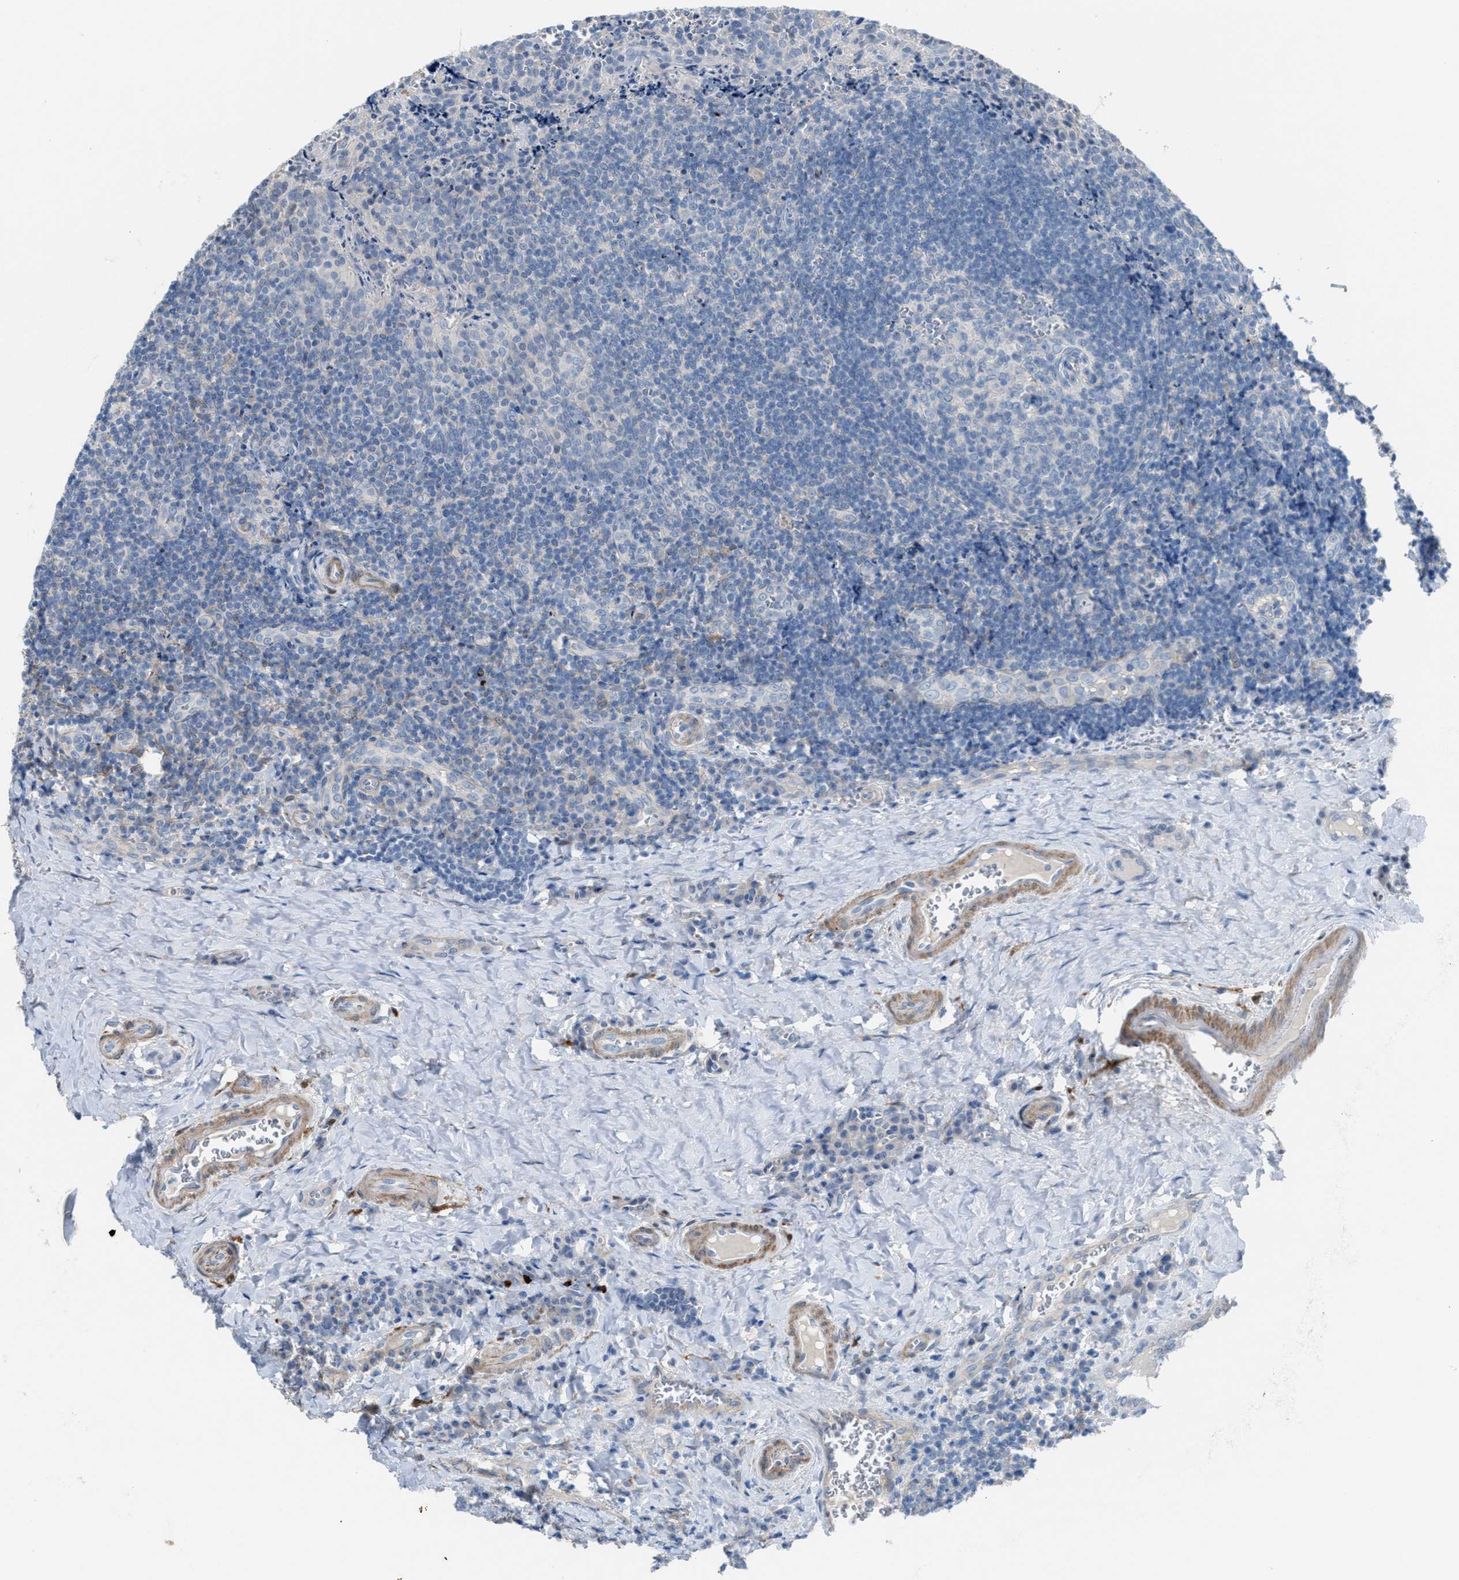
{"staining": {"intensity": "weak", "quantity": "<25%", "location": "cytoplasmic/membranous"}, "tissue": "tonsil", "cell_type": "Germinal center cells", "image_type": "normal", "snomed": [{"axis": "morphology", "description": "Normal tissue, NOS"}, {"axis": "morphology", "description": "Inflammation, NOS"}, {"axis": "topography", "description": "Tonsil"}], "caption": "DAB (3,3'-diaminobenzidine) immunohistochemical staining of unremarkable tonsil displays no significant positivity in germinal center cells. Nuclei are stained in blue.", "gene": "ASPA", "patient": {"sex": "female", "age": 31}}